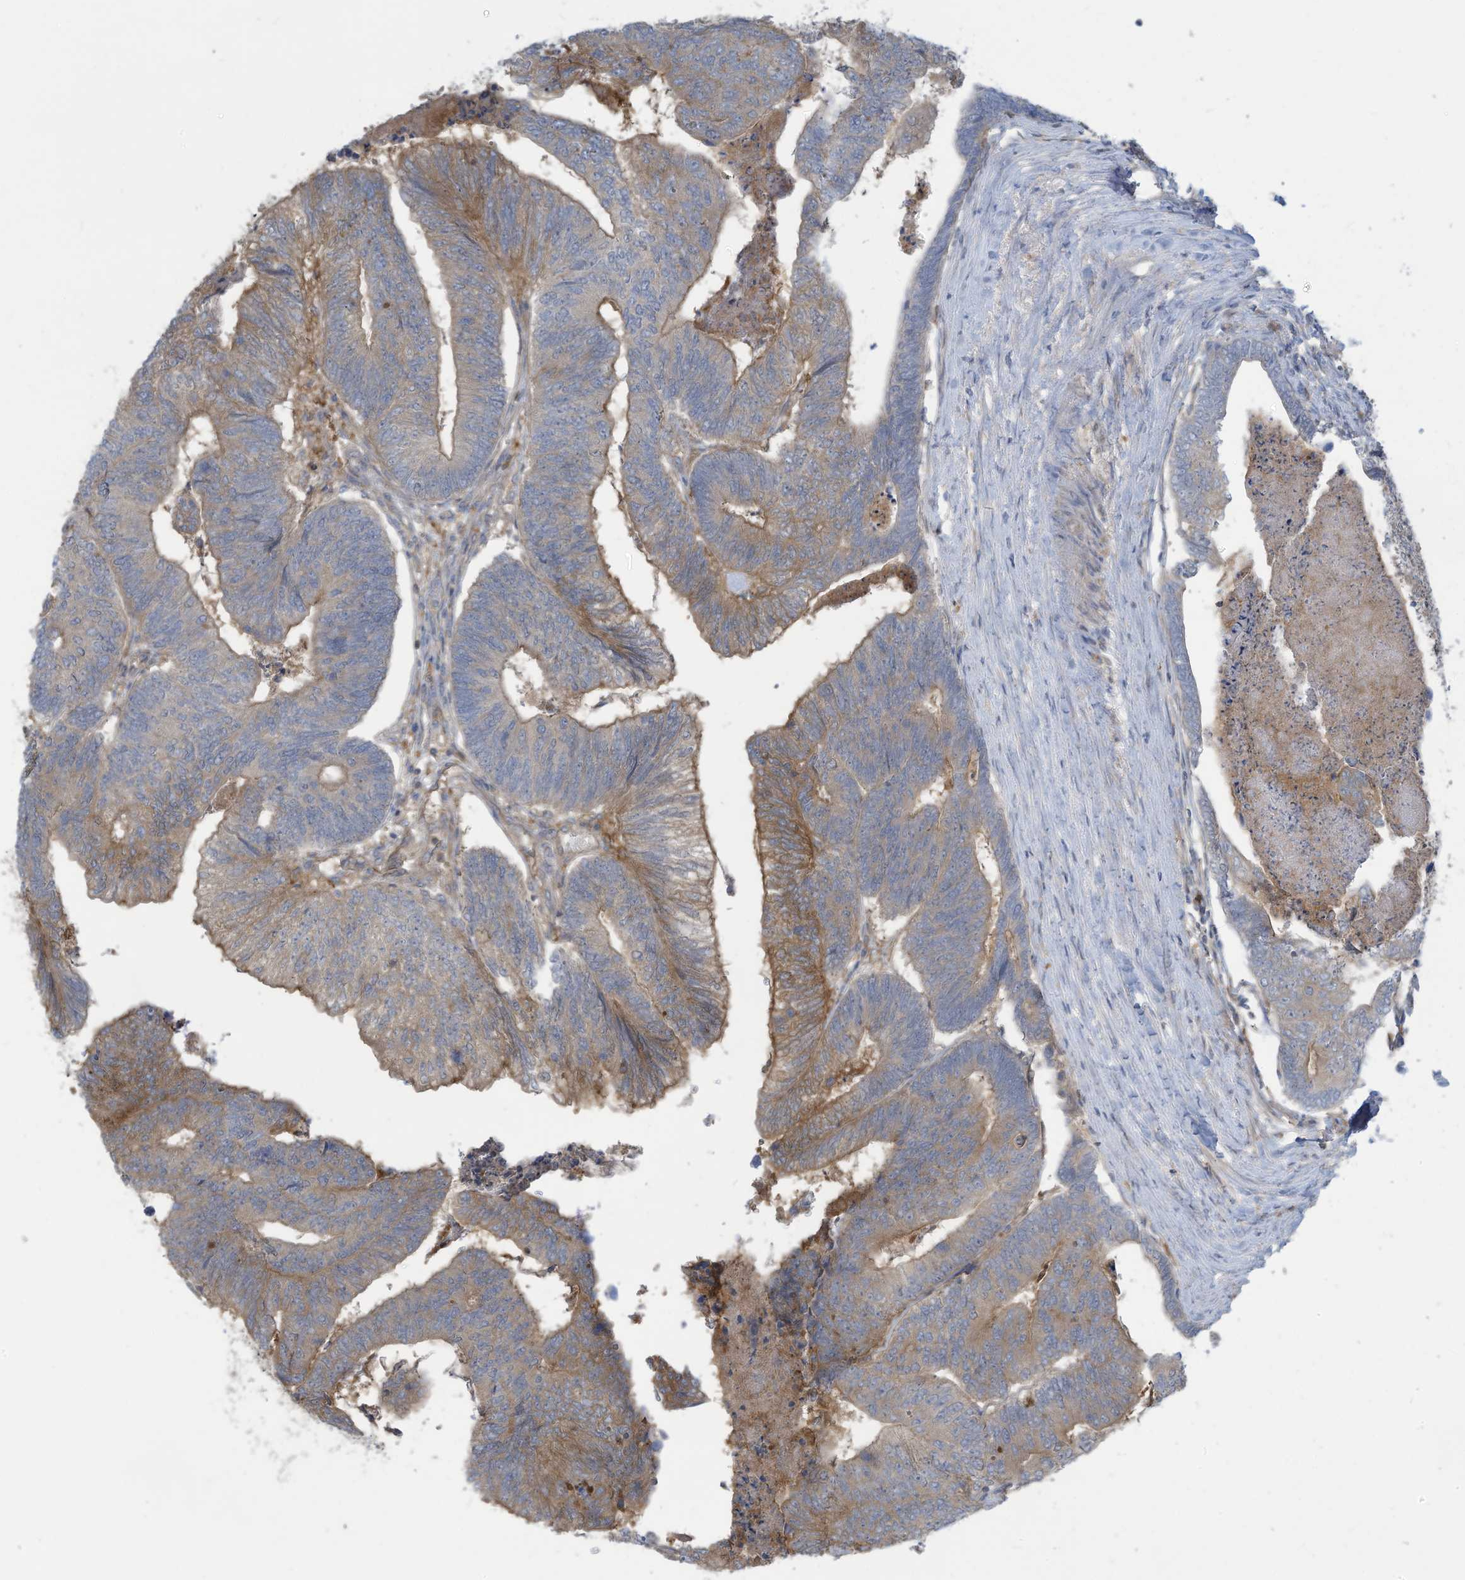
{"staining": {"intensity": "moderate", "quantity": "25%-75%", "location": "cytoplasmic/membranous"}, "tissue": "colorectal cancer", "cell_type": "Tumor cells", "image_type": "cancer", "snomed": [{"axis": "morphology", "description": "Adenocarcinoma, NOS"}, {"axis": "topography", "description": "Colon"}], "caption": "High-power microscopy captured an IHC micrograph of colorectal adenocarcinoma, revealing moderate cytoplasmic/membranous expression in approximately 25%-75% of tumor cells.", "gene": "ADI1", "patient": {"sex": "female", "age": 67}}